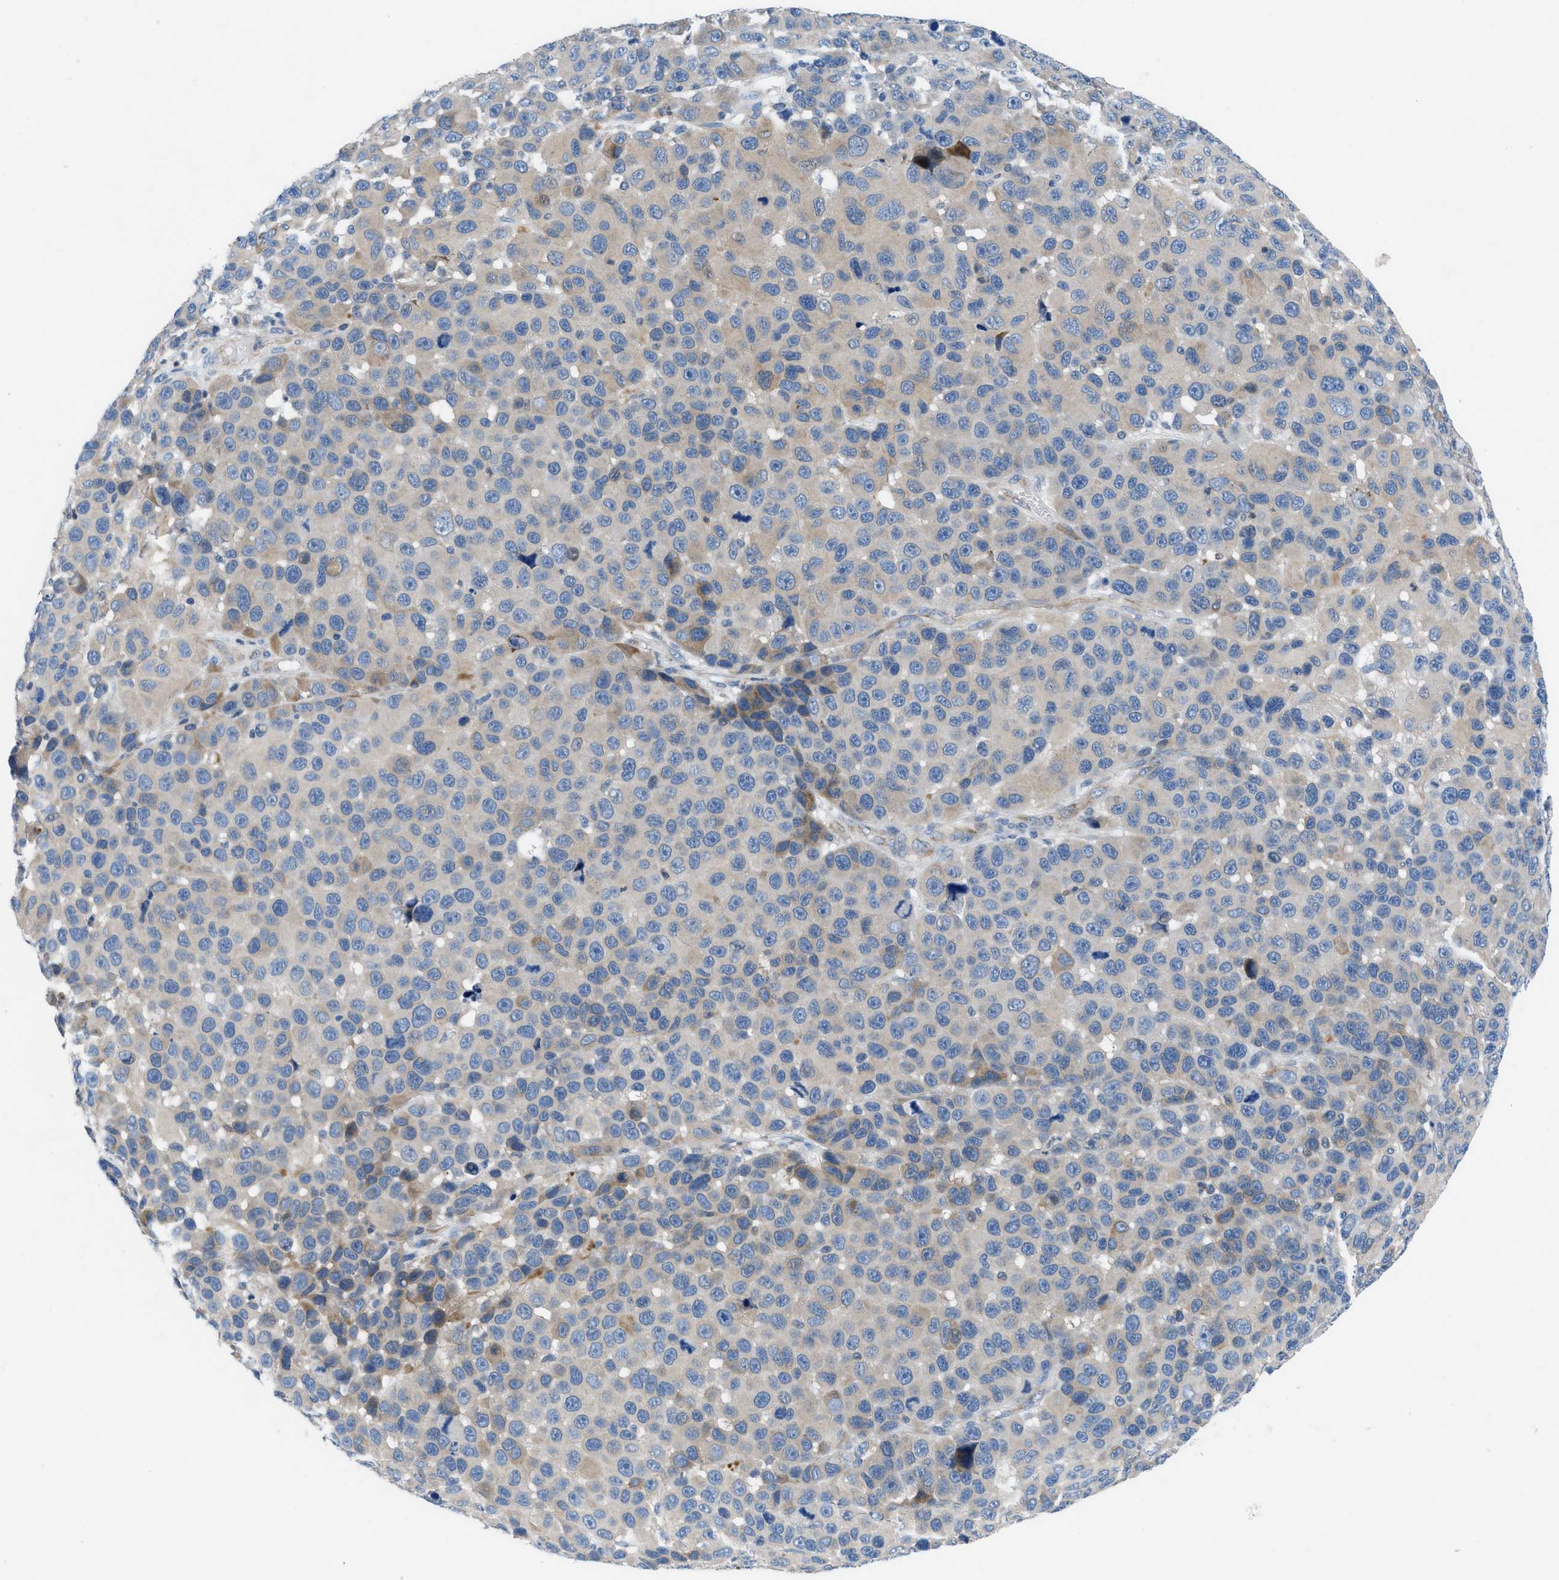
{"staining": {"intensity": "weak", "quantity": "<25%", "location": "cytoplasmic/membranous"}, "tissue": "melanoma", "cell_type": "Tumor cells", "image_type": "cancer", "snomed": [{"axis": "morphology", "description": "Malignant melanoma, NOS"}, {"axis": "topography", "description": "Skin"}], "caption": "Melanoma was stained to show a protein in brown. There is no significant staining in tumor cells. (DAB (3,3'-diaminobenzidine) IHC visualized using brightfield microscopy, high magnification).", "gene": "PGR", "patient": {"sex": "male", "age": 53}}